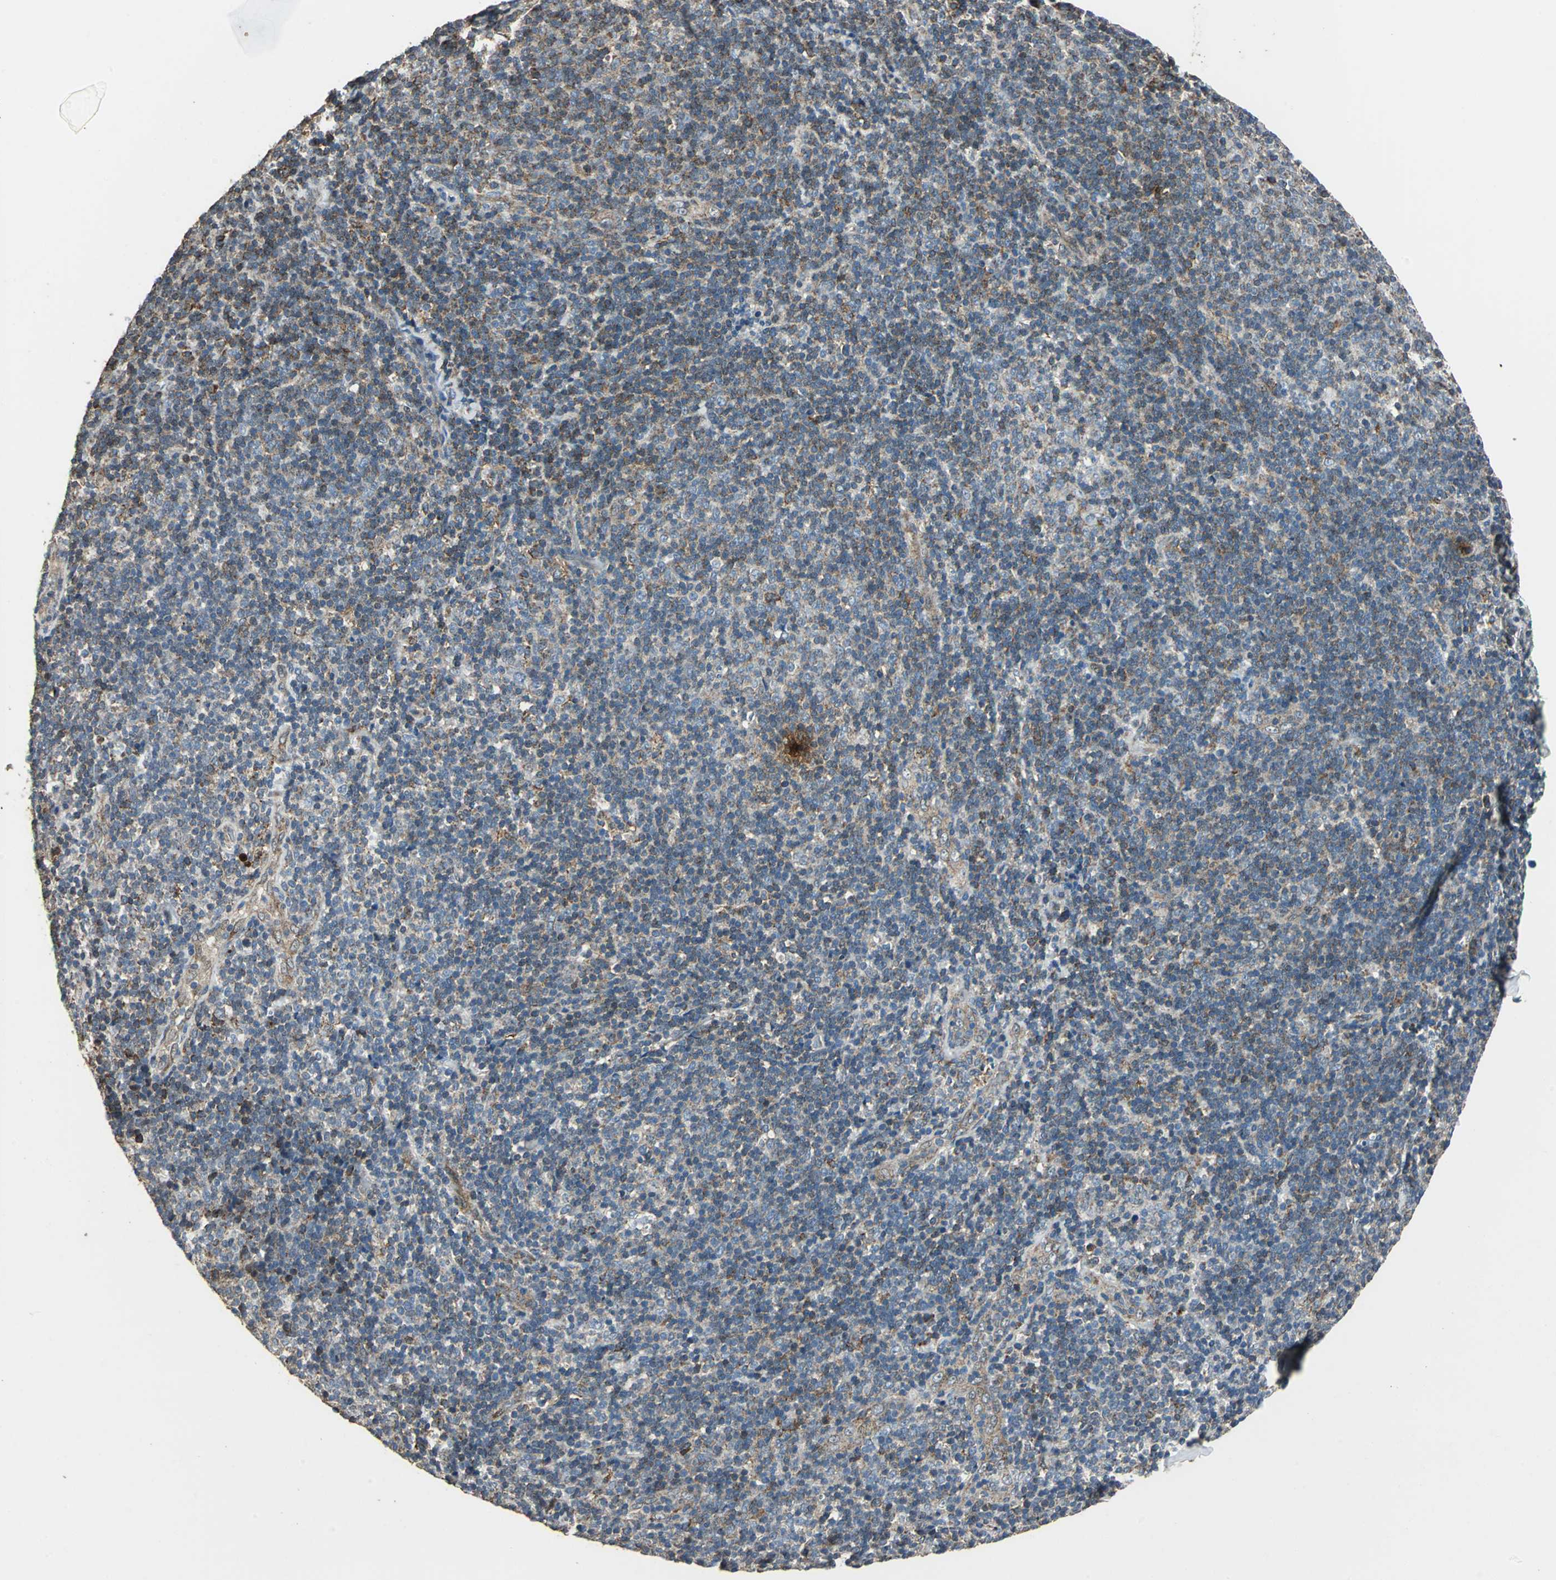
{"staining": {"intensity": "negative", "quantity": "none", "location": "none"}, "tissue": "lymphoma", "cell_type": "Tumor cells", "image_type": "cancer", "snomed": [{"axis": "morphology", "description": "Malignant lymphoma, non-Hodgkin's type, Low grade"}, {"axis": "topography", "description": "Lymph node"}], "caption": "Immunohistochemistry image of neoplastic tissue: human malignant lymphoma, non-Hodgkin's type (low-grade) stained with DAB shows no significant protein expression in tumor cells. (IHC, brightfield microscopy, high magnification).", "gene": "DNAJB4", "patient": {"sex": "male", "age": 70}}